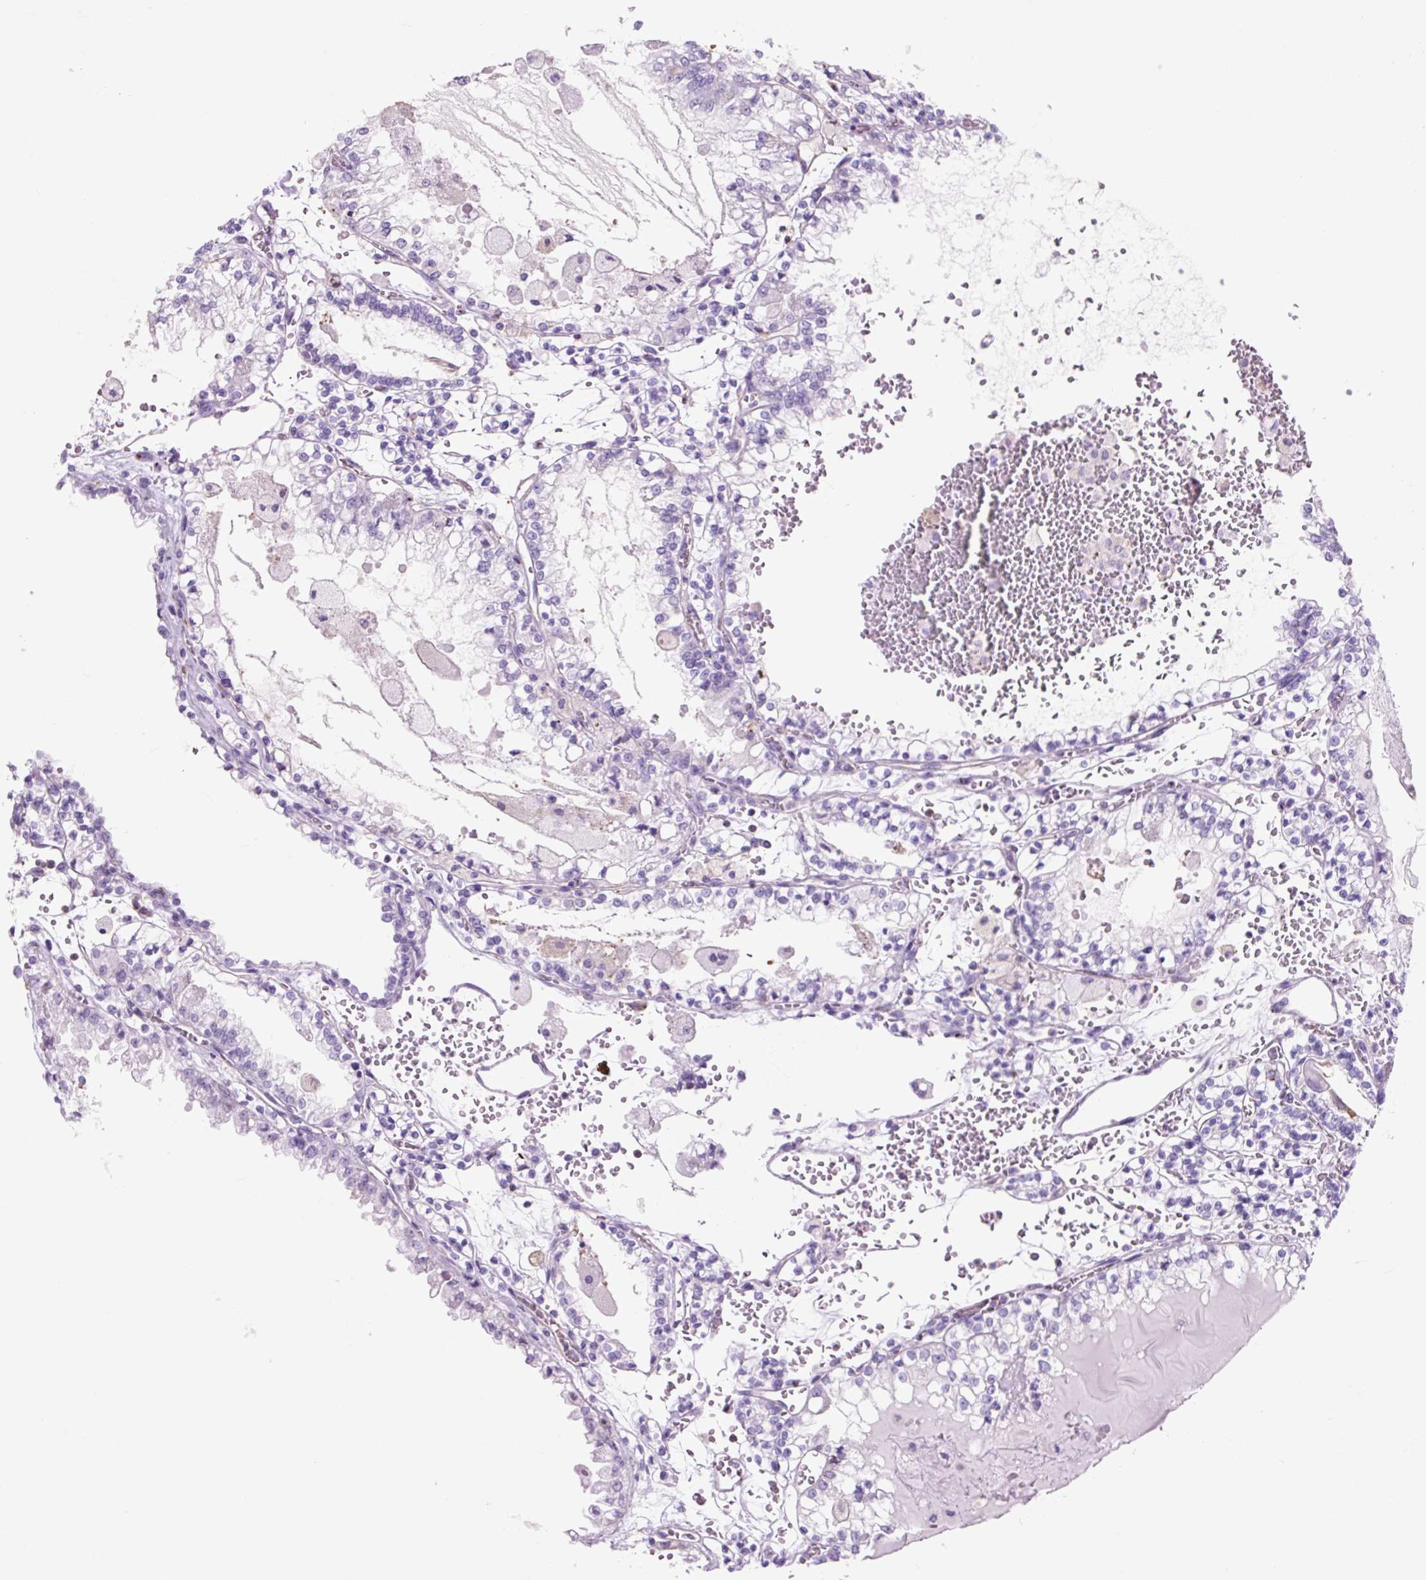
{"staining": {"intensity": "negative", "quantity": "none", "location": "none"}, "tissue": "renal cancer", "cell_type": "Tumor cells", "image_type": "cancer", "snomed": [{"axis": "morphology", "description": "Adenocarcinoma, NOS"}, {"axis": "topography", "description": "Kidney"}], "caption": "Tumor cells show no significant positivity in renal adenocarcinoma. Nuclei are stained in blue.", "gene": "OR10A7", "patient": {"sex": "female", "age": 56}}